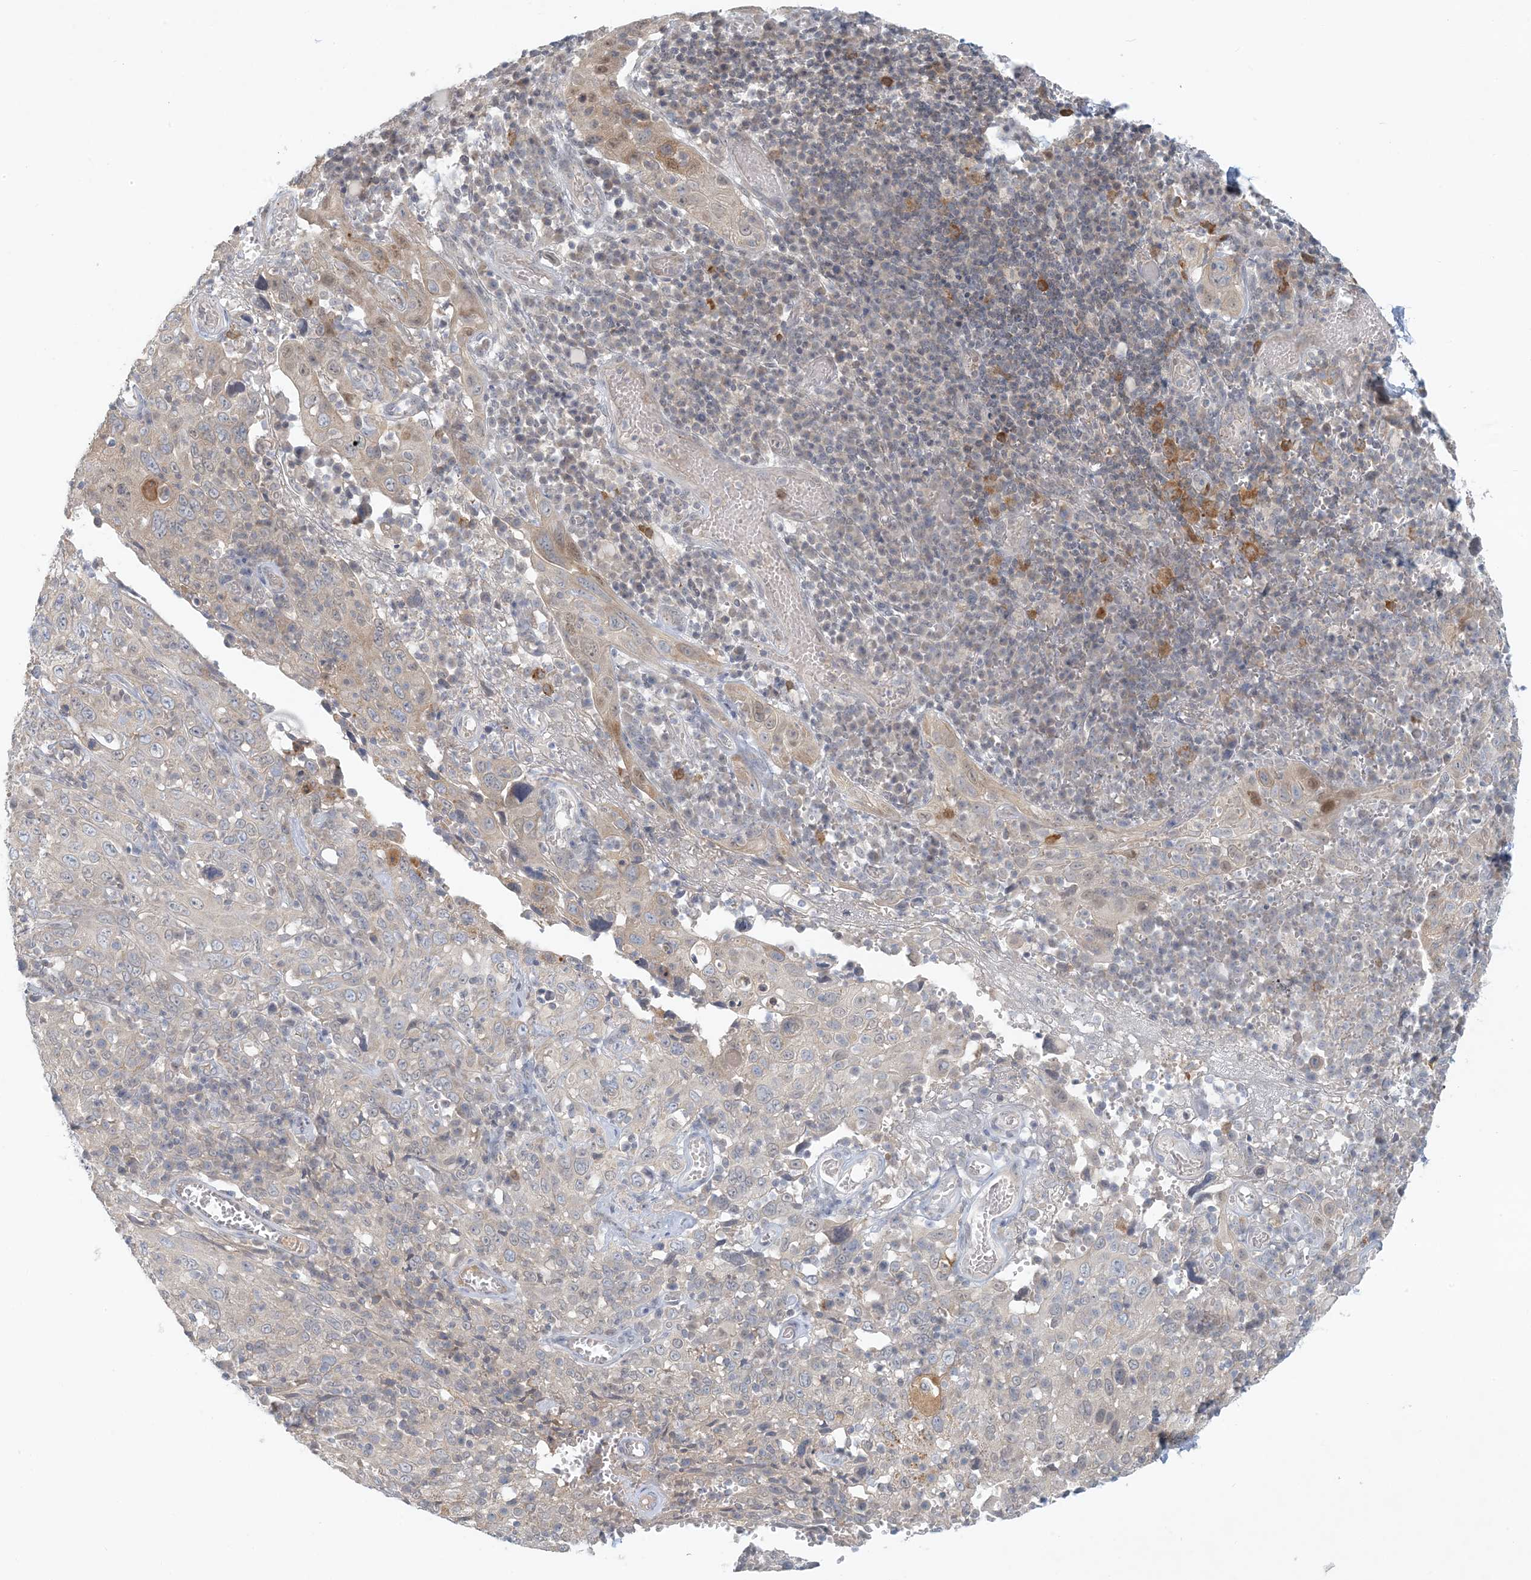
{"staining": {"intensity": "weak", "quantity": ">75%", "location": "cytoplasmic/membranous"}, "tissue": "cervical cancer", "cell_type": "Tumor cells", "image_type": "cancer", "snomed": [{"axis": "morphology", "description": "Squamous cell carcinoma, NOS"}, {"axis": "topography", "description": "Cervix"}], "caption": "Immunohistochemical staining of human squamous cell carcinoma (cervical) demonstrates low levels of weak cytoplasmic/membranous positivity in approximately >75% of tumor cells. (DAB IHC, brown staining for protein, blue staining for nuclei).", "gene": "OBI1", "patient": {"sex": "female", "age": 46}}